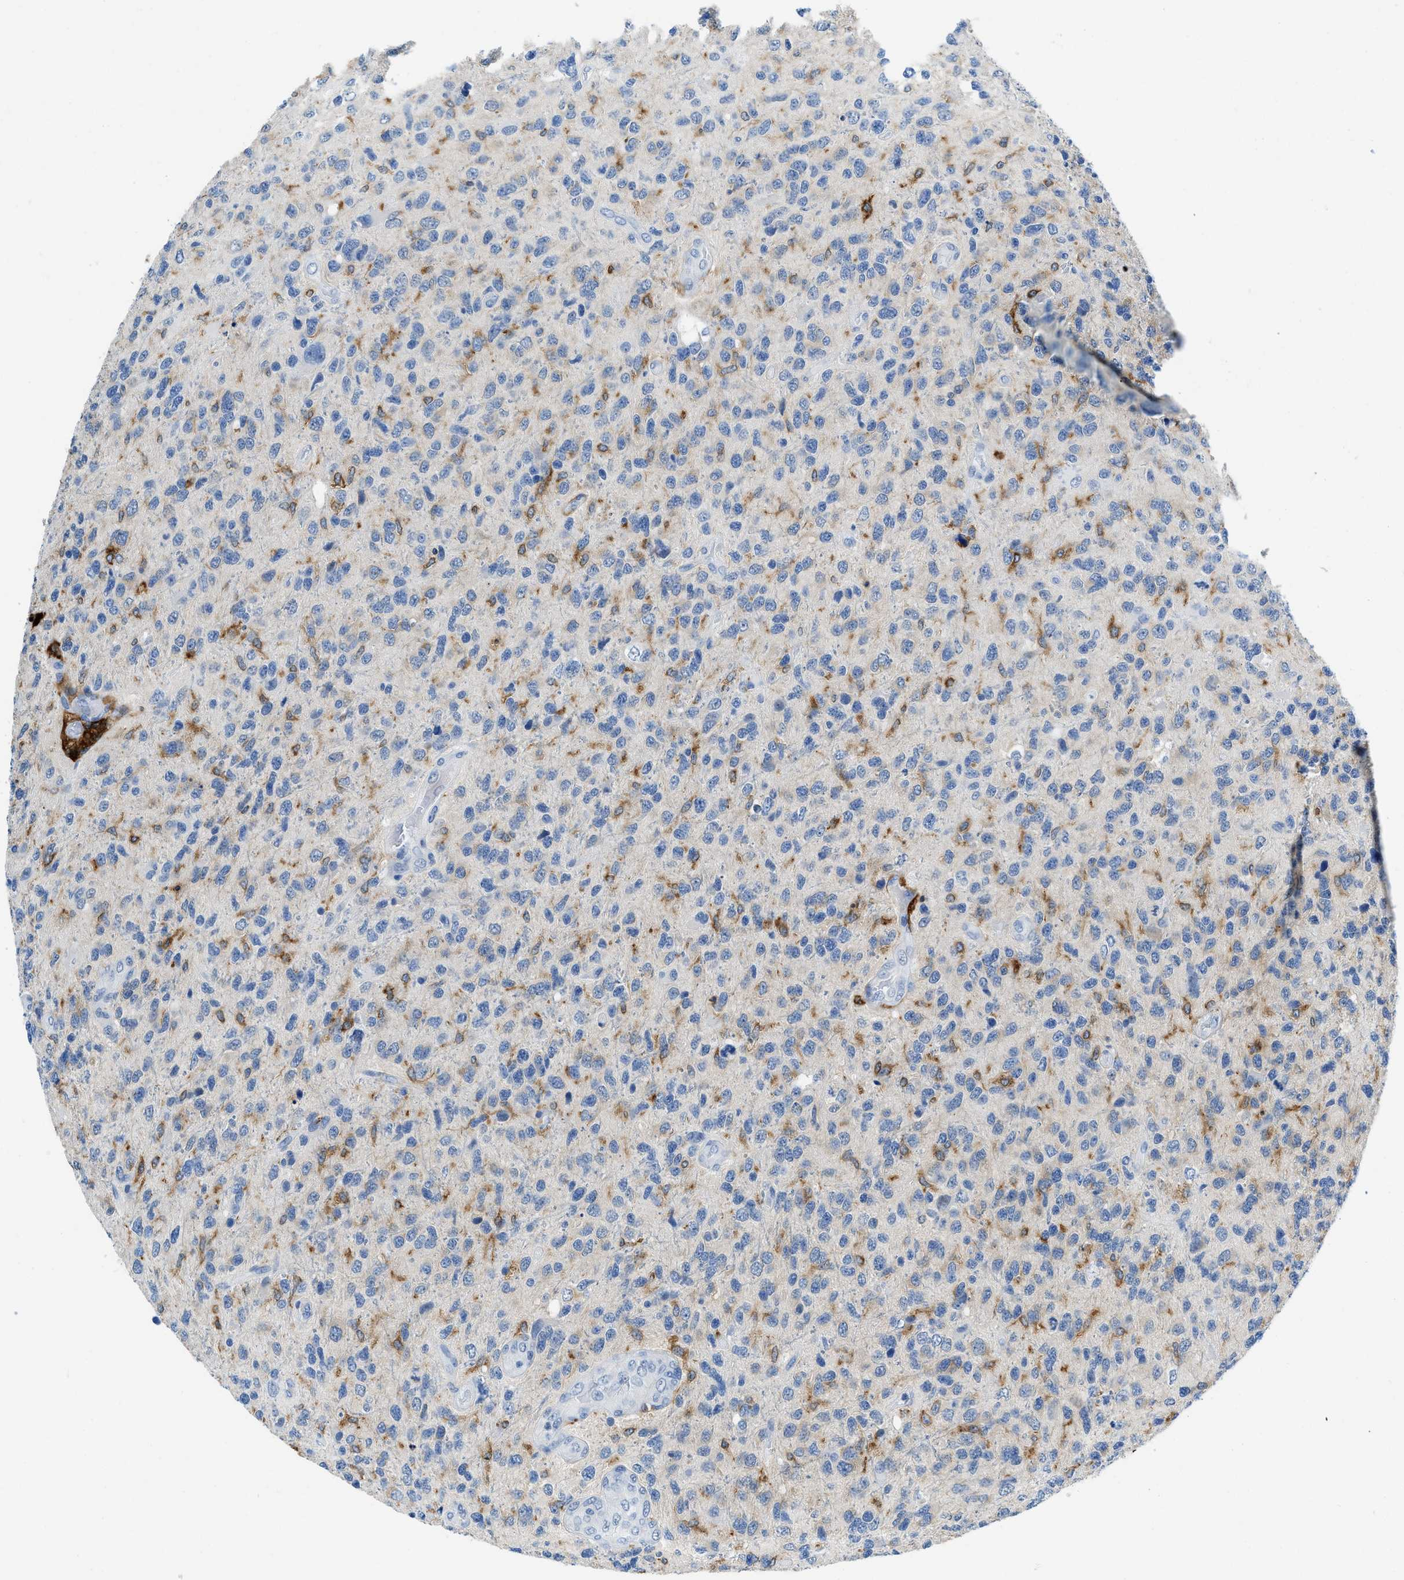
{"staining": {"intensity": "negative", "quantity": "none", "location": "none"}, "tissue": "glioma", "cell_type": "Tumor cells", "image_type": "cancer", "snomed": [{"axis": "morphology", "description": "Glioma, malignant, High grade"}, {"axis": "topography", "description": "Brain"}], "caption": "DAB (3,3'-diaminobenzidine) immunohistochemical staining of glioma demonstrates no significant positivity in tumor cells.", "gene": "CD226", "patient": {"sex": "female", "age": 58}}